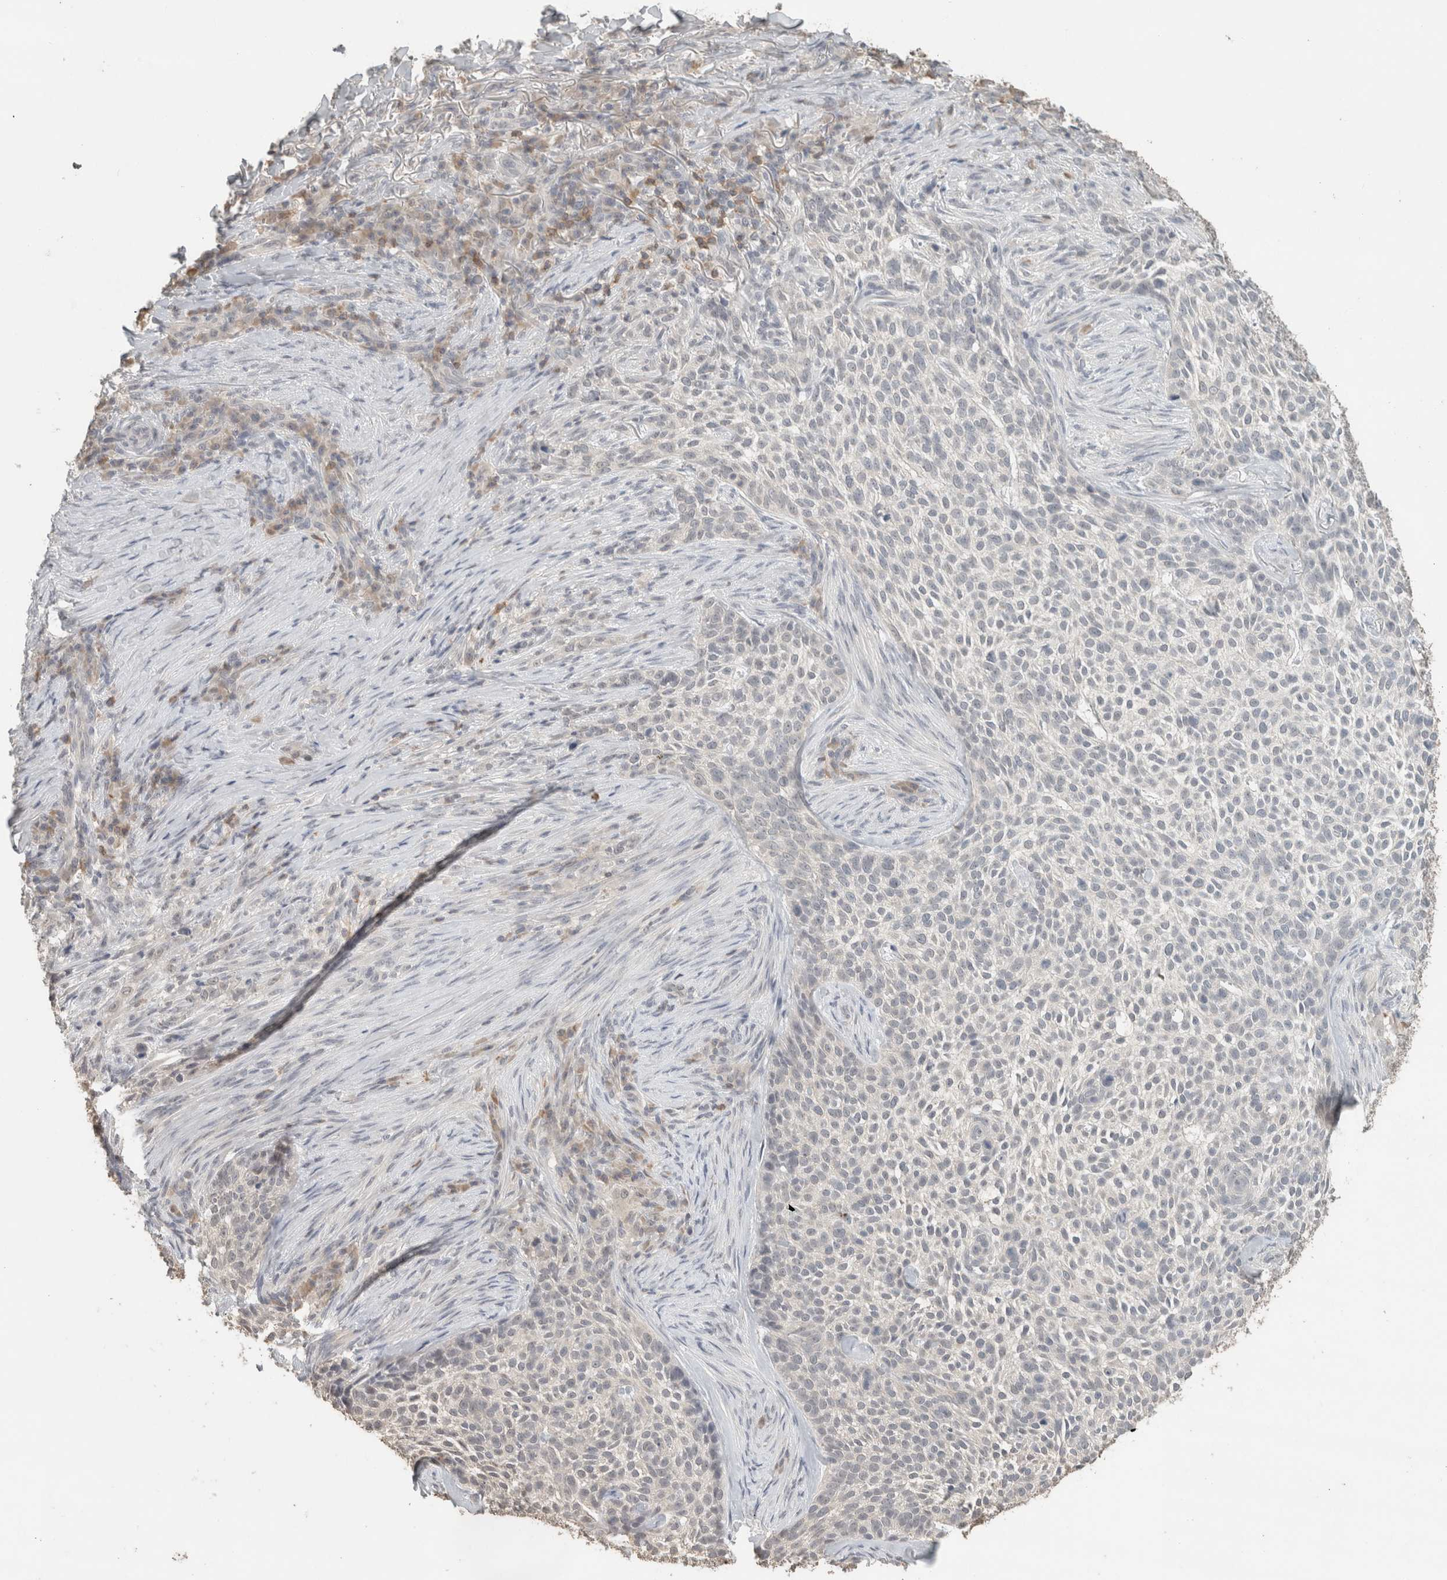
{"staining": {"intensity": "negative", "quantity": "none", "location": "none"}, "tissue": "skin cancer", "cell_type": "Tumor cells", "image_type": "cancer", "snomed": [{"axis": "morphology", "description": "Basal cell carcinoma"}, {"axis": "topography", "description": "Skin"}], "caption": "Image shows no protein positivity in tumor cells of basal cell carcinoma (skin) tissue.", "gene": "TRAT1", "patient": {"sex": "female", "age": 64}}